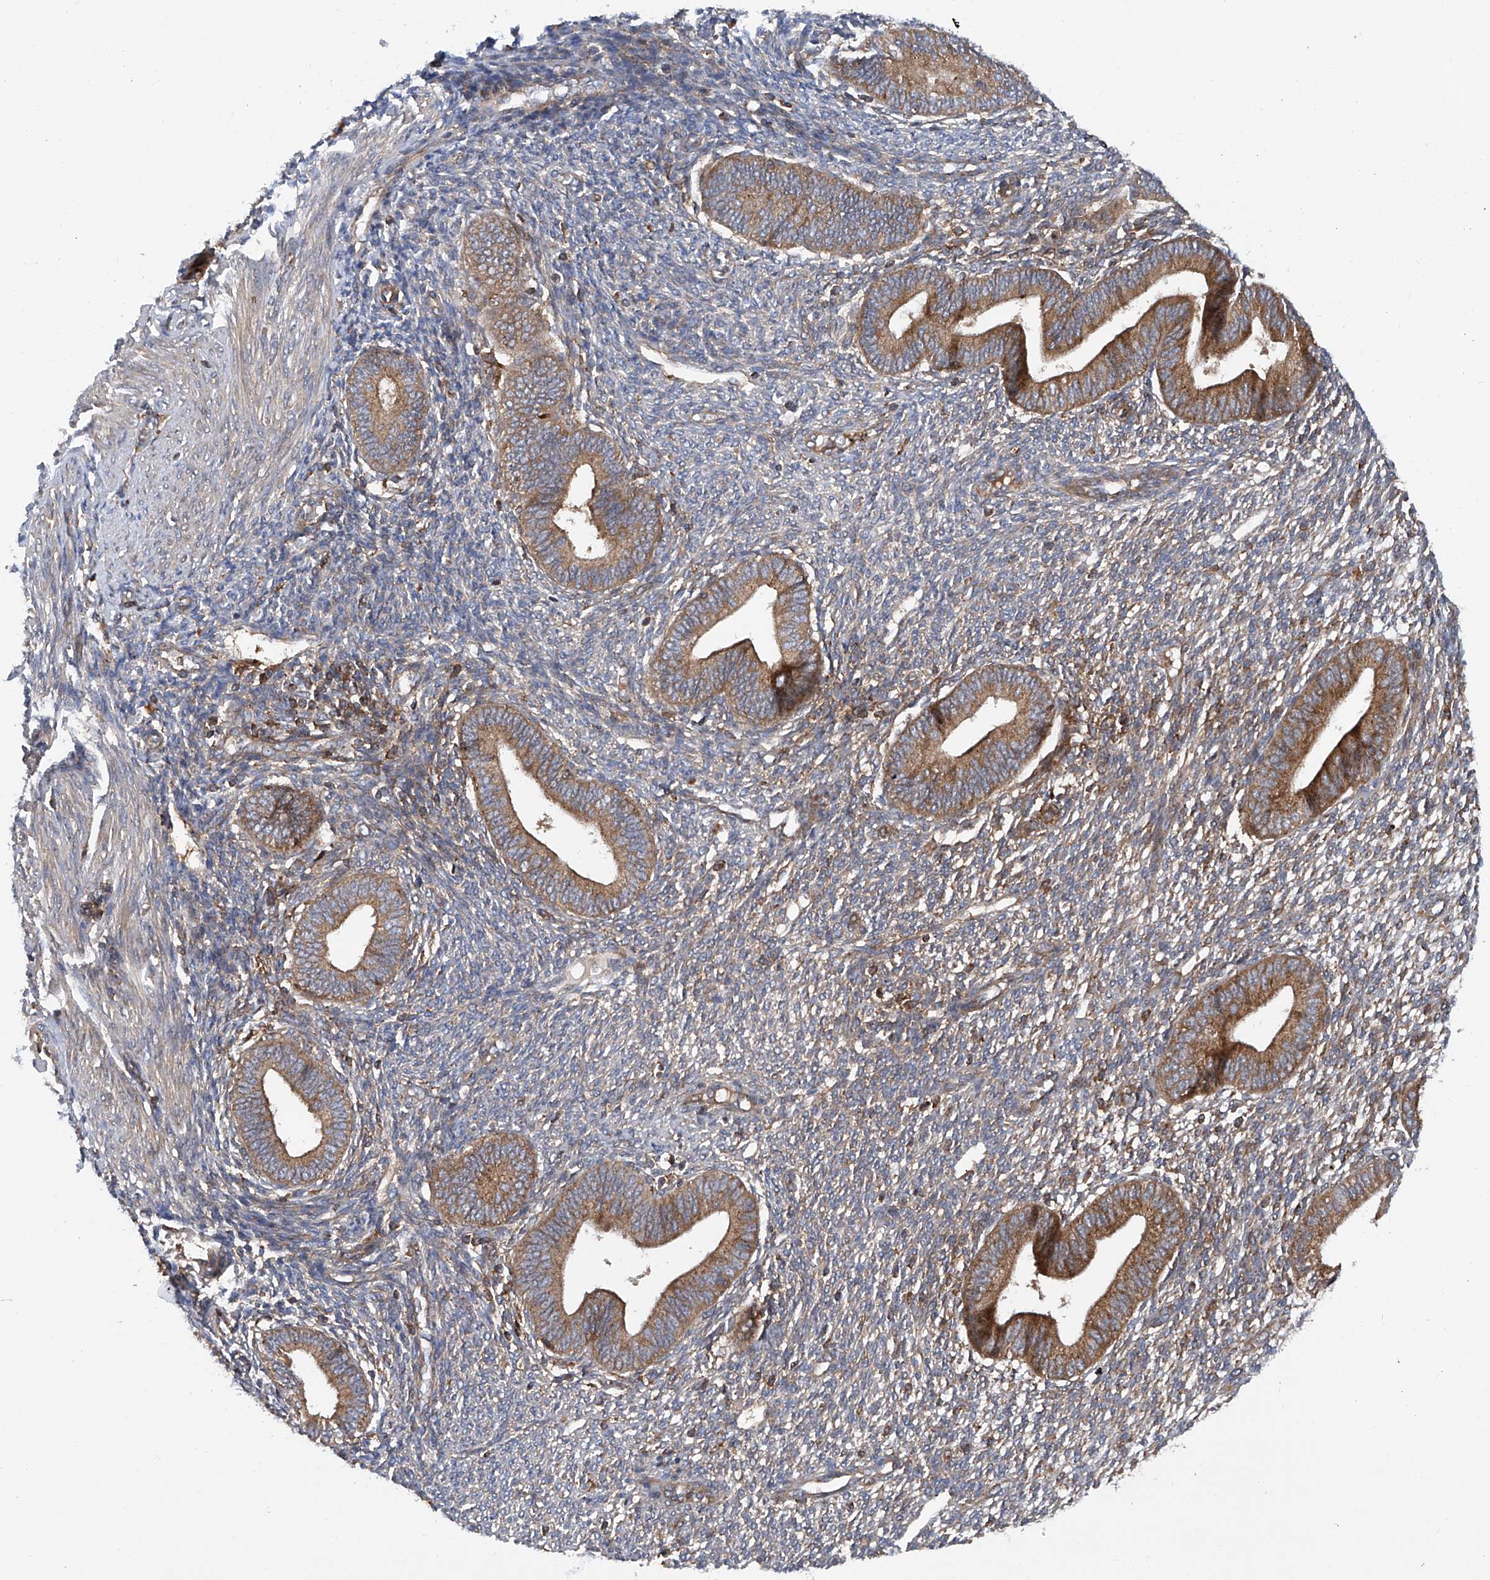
{"staining": {"intensity": "moderate", "quantity": "25%-75%", "location": "cytoplasmic/membranous"}, "tissue": "endometrium", "cell_type": "Cells in endometrial stroma", "image_type": "normal", "snomed": [{"axis": "morphology", "description": "Normal tissue, NOS"}, {"axis": "topography", "description": "Endometrium"}], "caption": "An IHC histopathology image of normal tissue is shown. Protein staining in brown labels moderate cytoplasmic/membranous positivity in endometrium within cells in endometrial stroma. The protein is stained brown, and the nuclei are stained in blue (DAB IHC with brightfield microscopy, high magnification).", "gene": "SMAP1", "patient": {"sex": "female", "age": 46}}